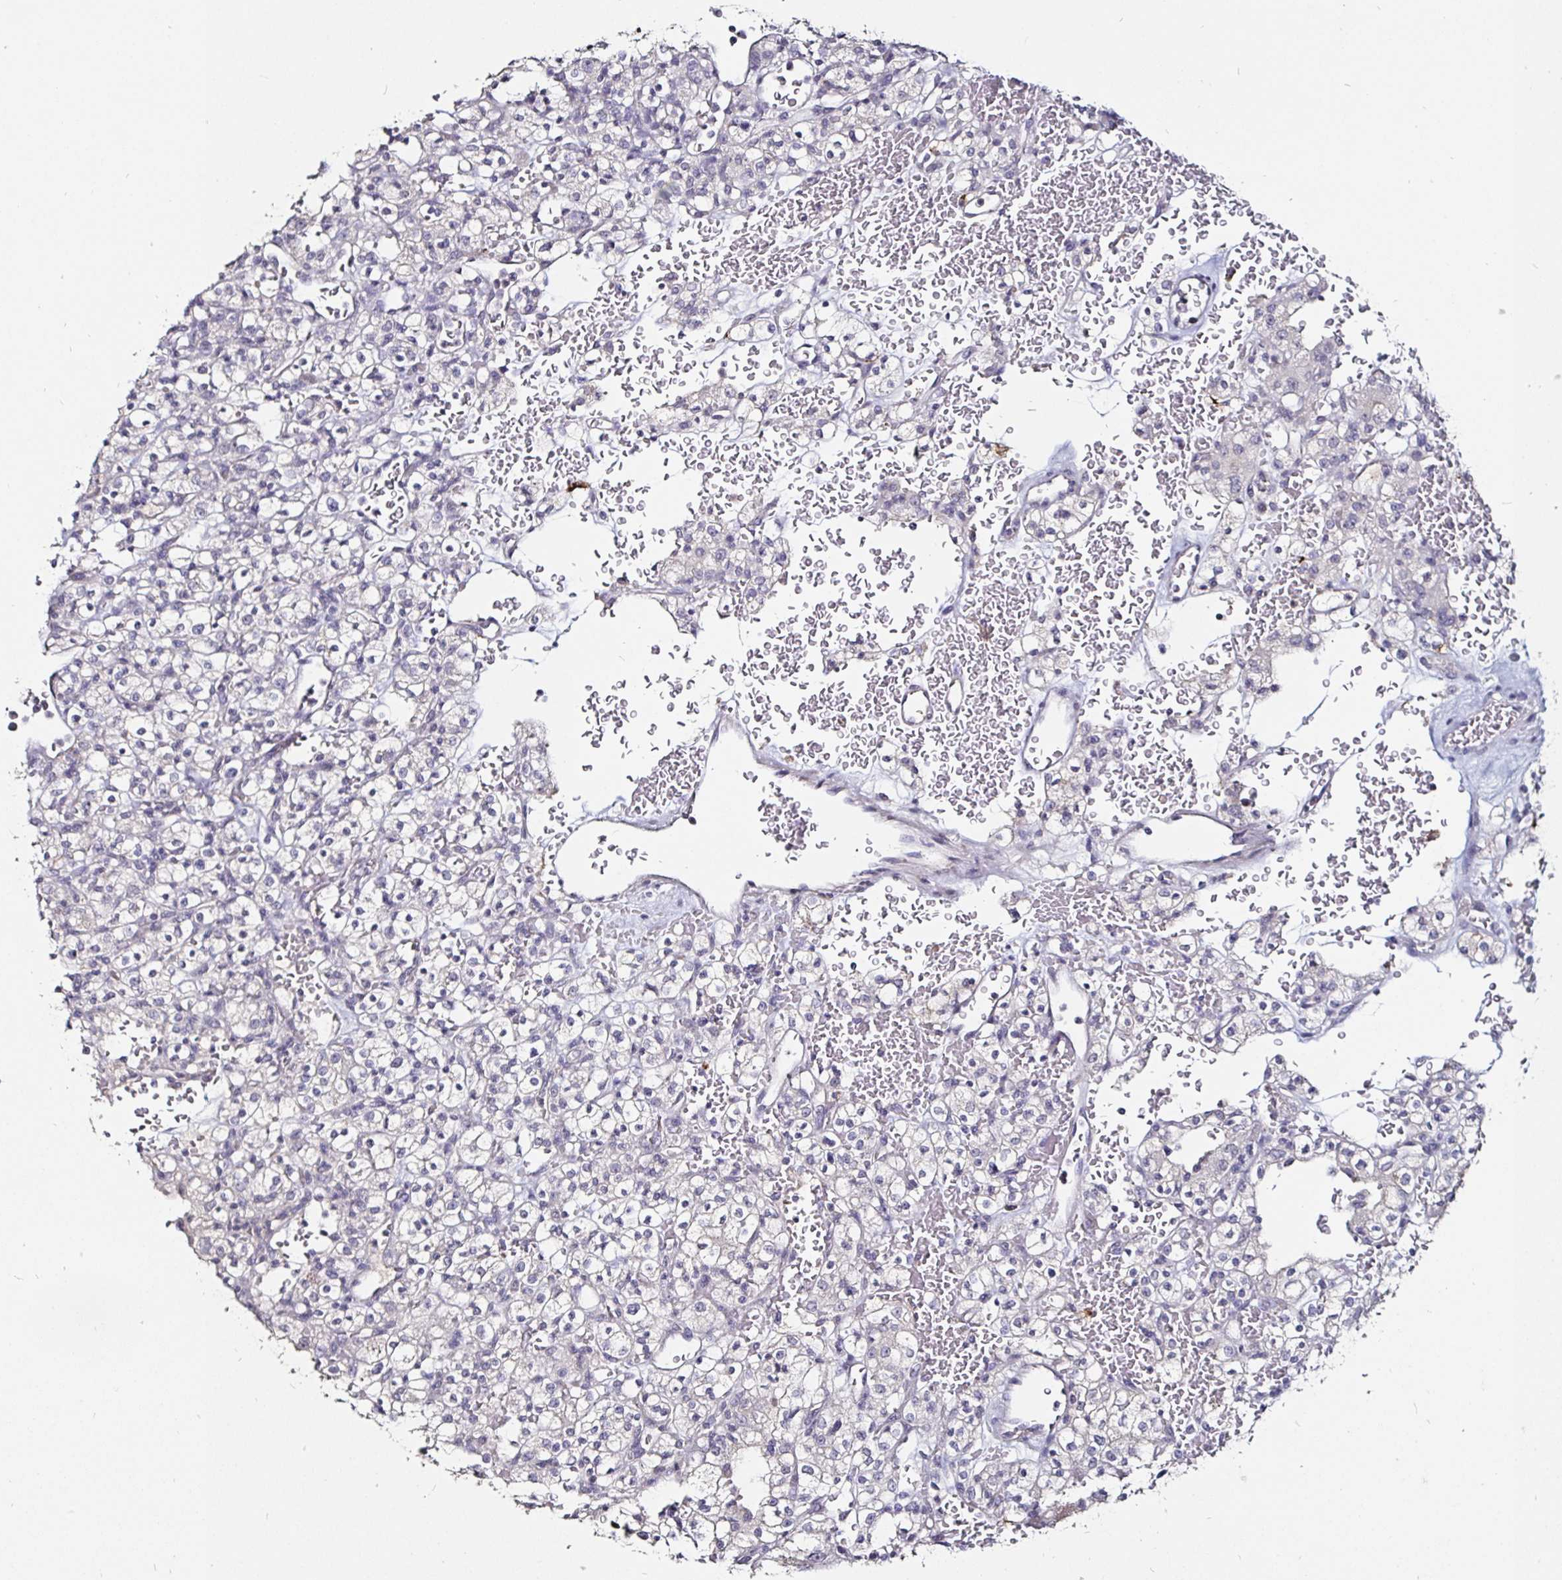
{"staining": {"intensity": "negative", "quantity": "none", "location": "none"}, "tissue": "renal cancer", "cell_type": "Tumor cells", "image_type": "cancer", "snomed": [{"axis": "morphology", "description": "Normal tissue, NOS"}, {"axis": "morphology", "description": "Adenocarcinoma, NOS"}, {"axis": "topography", "description": "Kidney"}], "caption": "Renal adenocarcinoma was stained to show a protein in brown. There is no significant positivity in tumor cells. The staining is performed using DAB brown chromogen with nuclei counter-stained in using hematoxylin.", "gene": "FAIM2", "patient": {"sex": "female", "age": 72}}